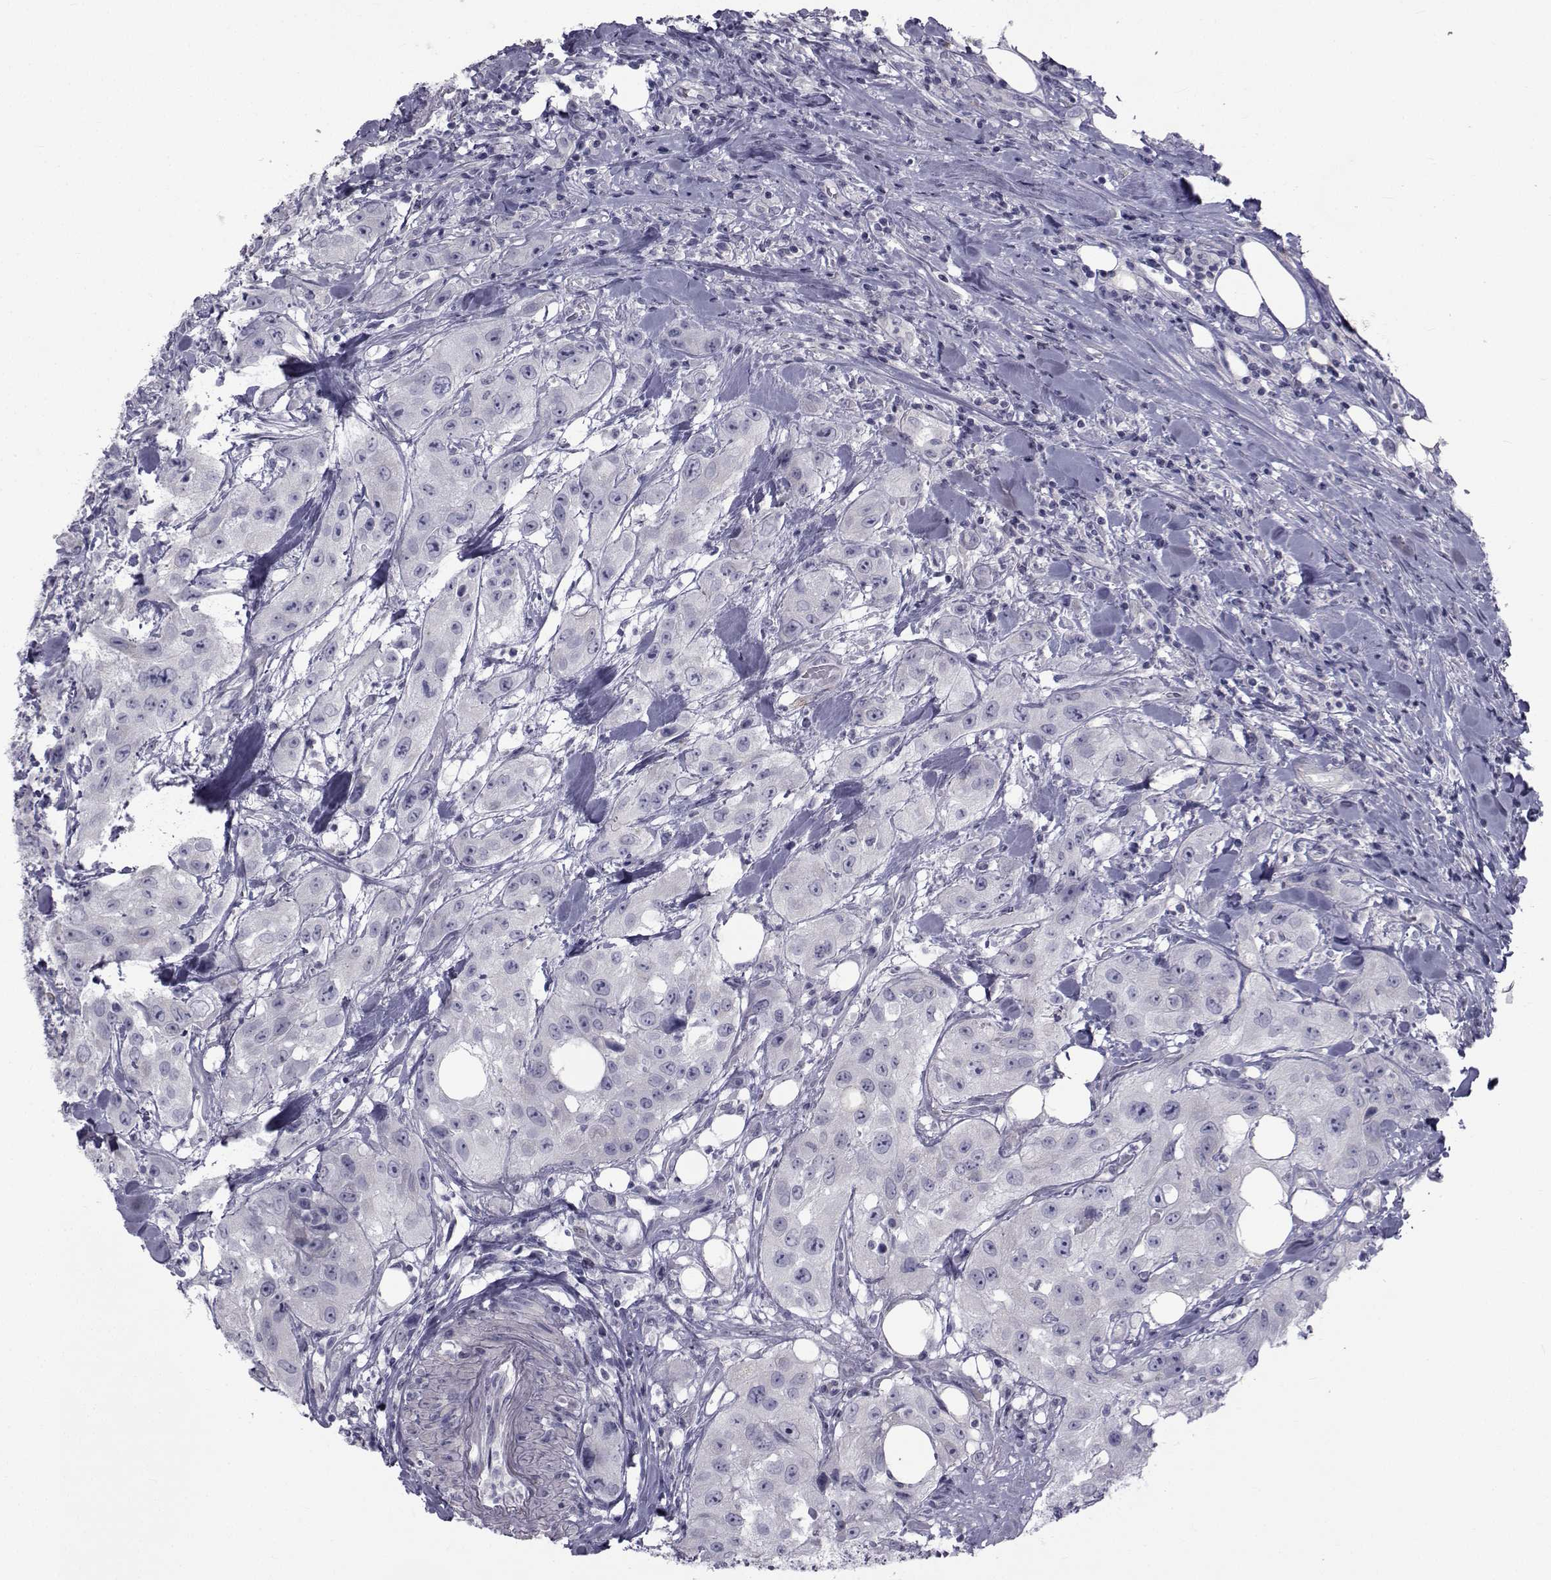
{"staining": {"intensity": "negative", "quantity": "none", "location": "none"}, "tissue": "urothelial cancer", "cell_type": "Tumor cells", "image_type": "cancer", "snomed": [{"axis": "morphology", "description": "Urothelial carcinoma, High grade"}, {"axis": "topography", "description": "Urinary bladder"}], "caption": "The image exhibits no significant positivity in tumor cells of urothelial carcinoma (high-grade).", "gene": "FDXR", "patient": {"sex": "male", "age": 79}}